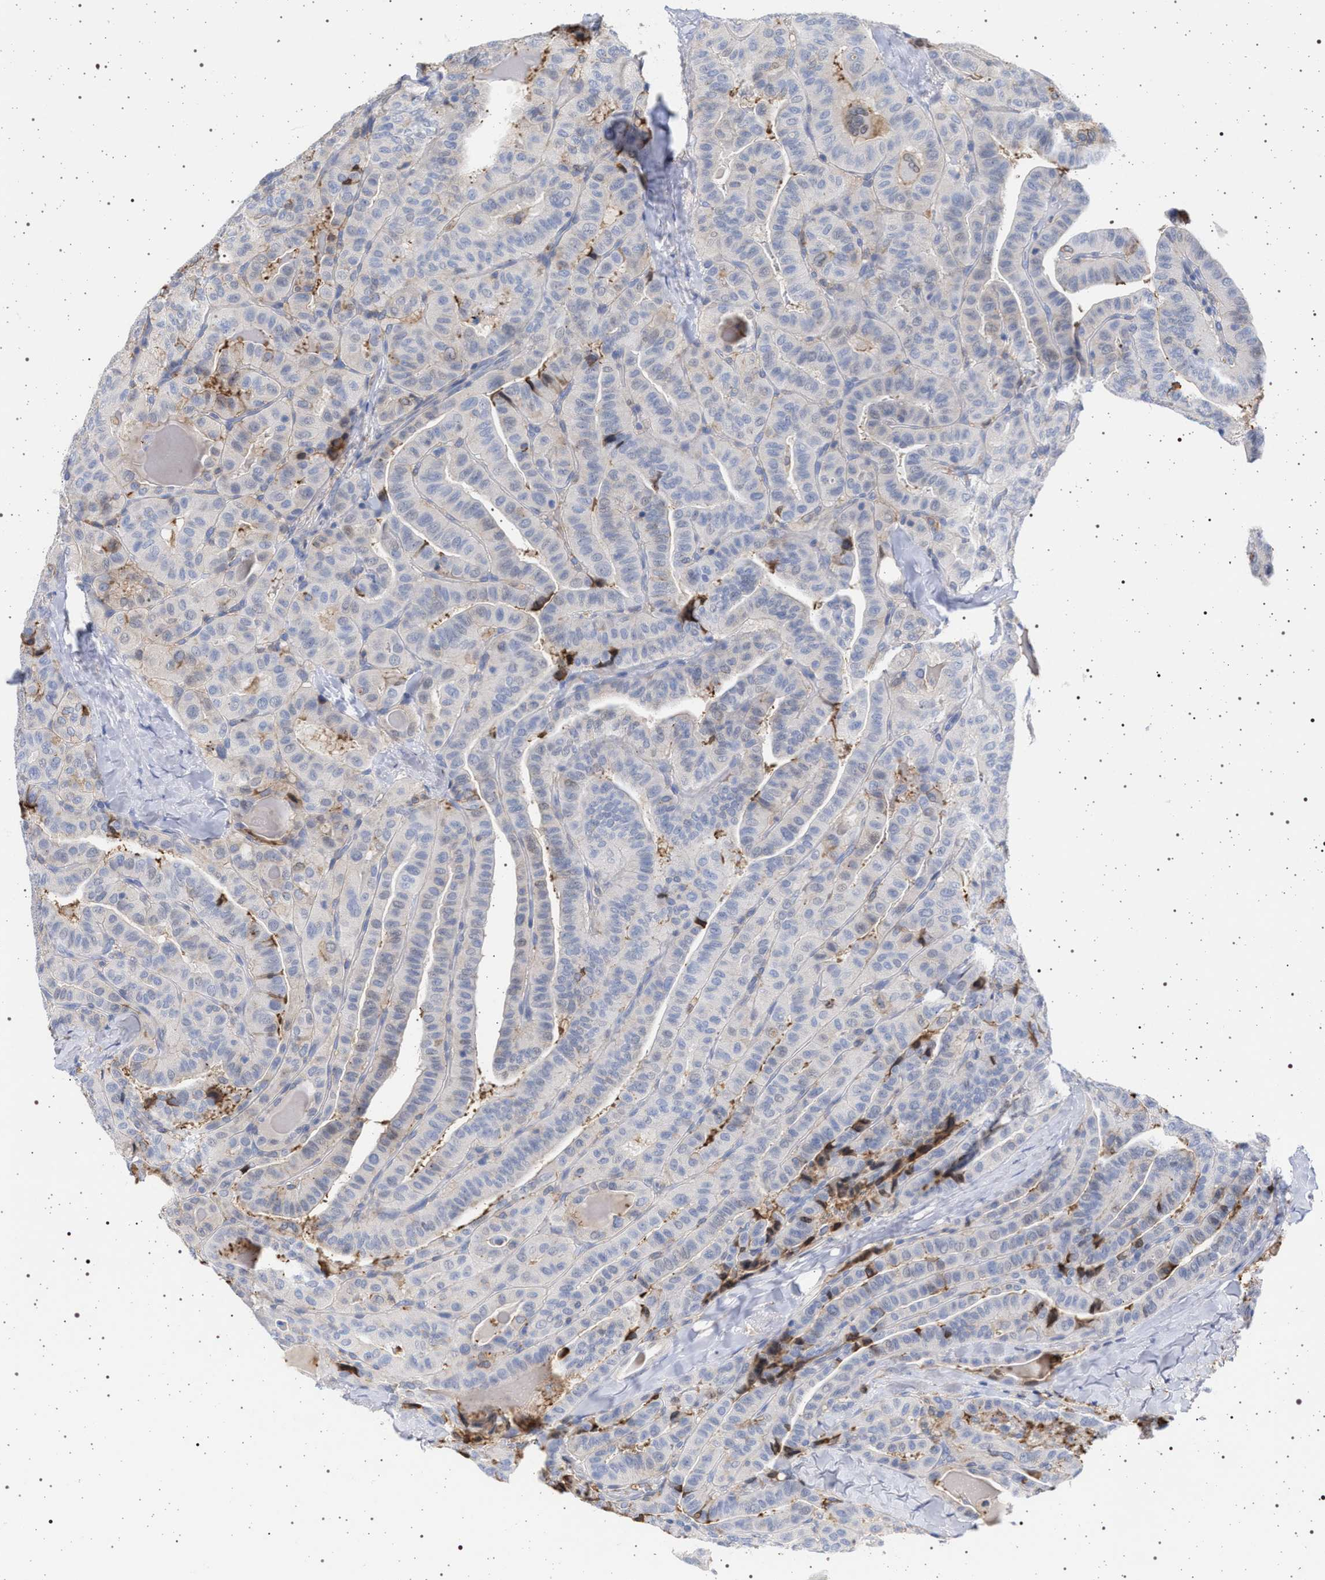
{"staining": {"intensity": "weak", "quantity": "<25%", "location": "cytoplasmic/membranous"}, "tissue": "thyroid cancer", "cell_type": "Tumor cells", "image_type": "cancer", "snomed": [{"axis": "morphology", "description": "Papillary adenocarcinoma, NOS"}, {"axis": "topography", "description": "Thyroid gland"}], "caption": "Immunohistochemistry (IHC) image of neoplastic tissue: human thyroid cancer stained with DAB (3,3'-diaminobenzidine) reveals no significant protein positivity in tumor cells. (DAB immunohistochemistry with hematoxylin counter stain).", "gene": "PLG", "patient": {"sex": "male", "age": 77}}